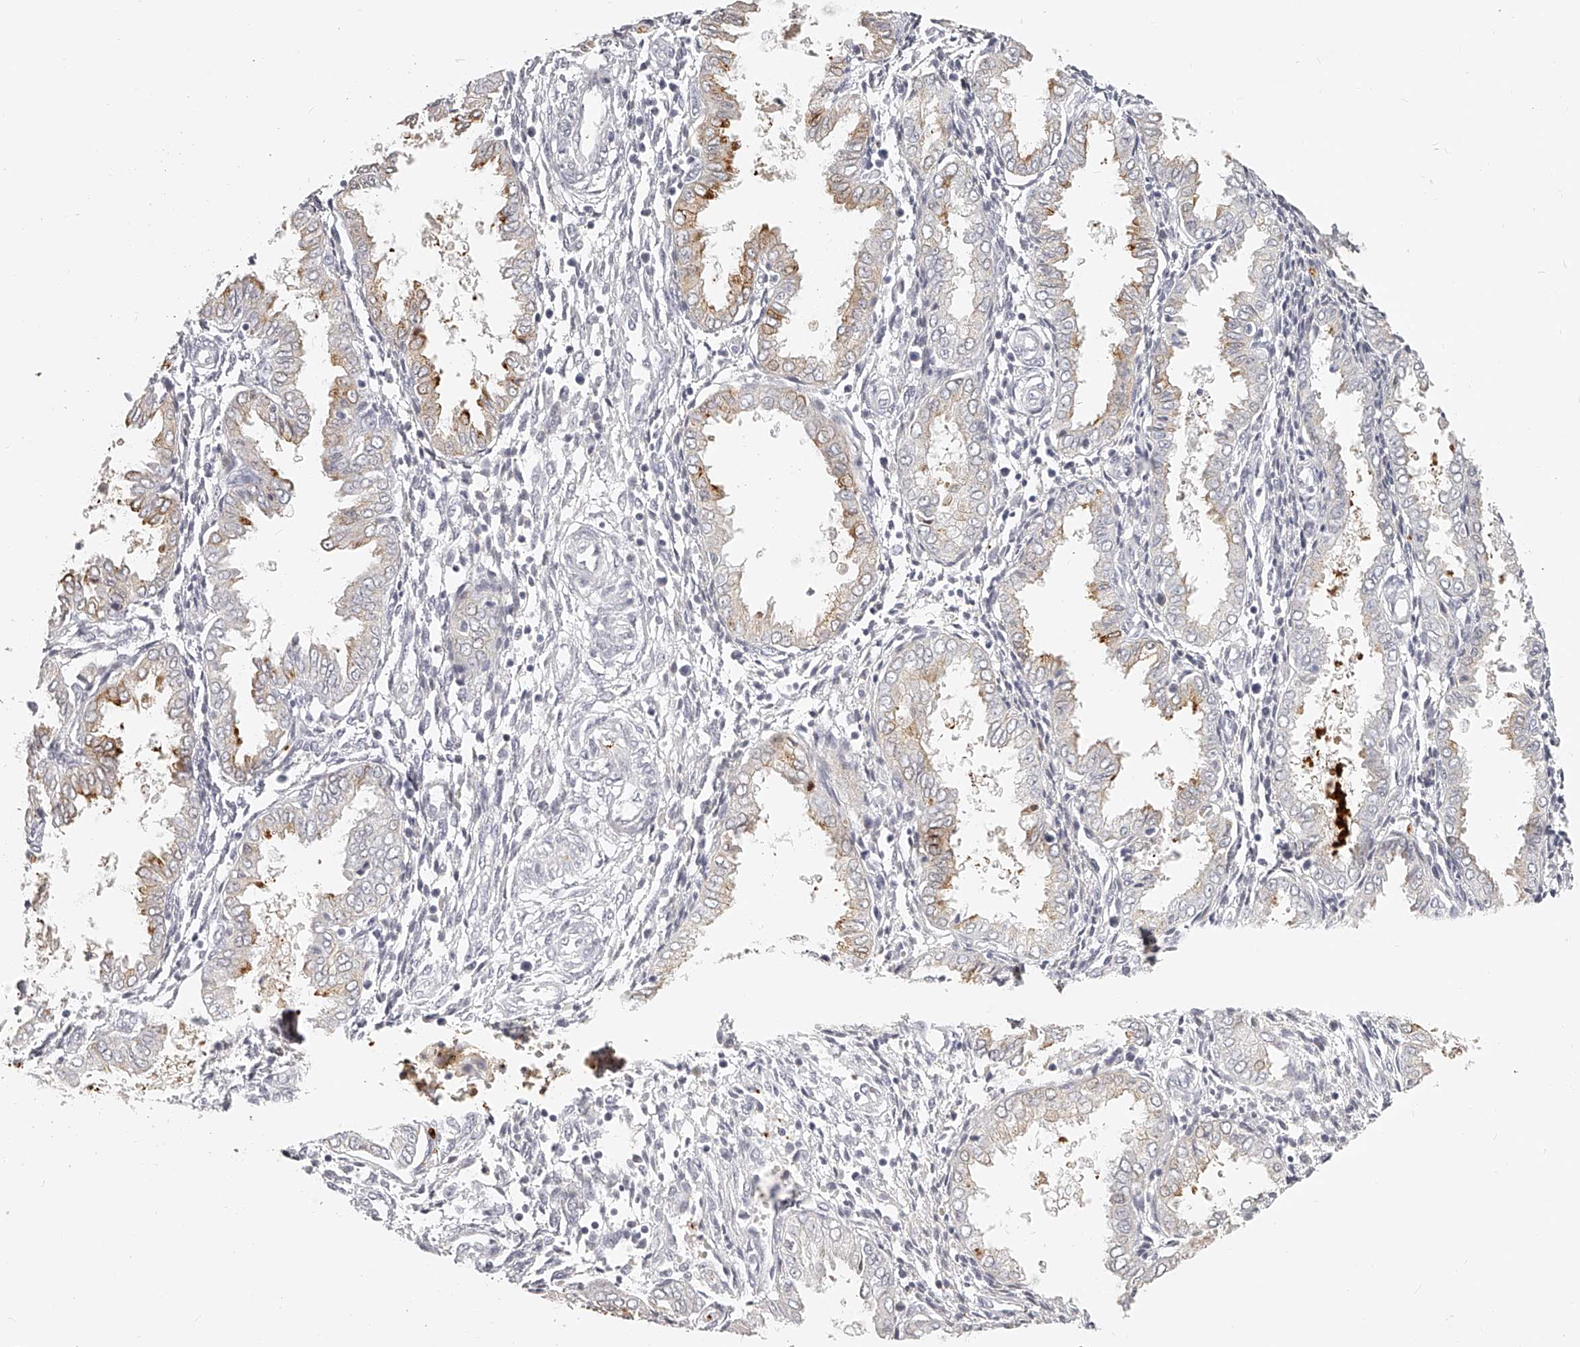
{"staining": {"intensity": "negative", "quantity": "none", "location": "none"}, "tissue": "endometrium", "cell_type": "Cells in endometrial stroma", "image_type": "normal", "snomed": [{"axis": "morphology", "description": "Normal tissue, NOS"}, {"axis": "topography", "description": "Endometrium"}], "caption": "Immunohistochemistry of benign endometrium exhibits no positivity in cells in endometrial stroma. (DAB (3,3'-diaminobenzidine) immunohistochemistry, high magnification).", "gene": "ITGB3", "patient": {"sex": "female", "age": 33}}